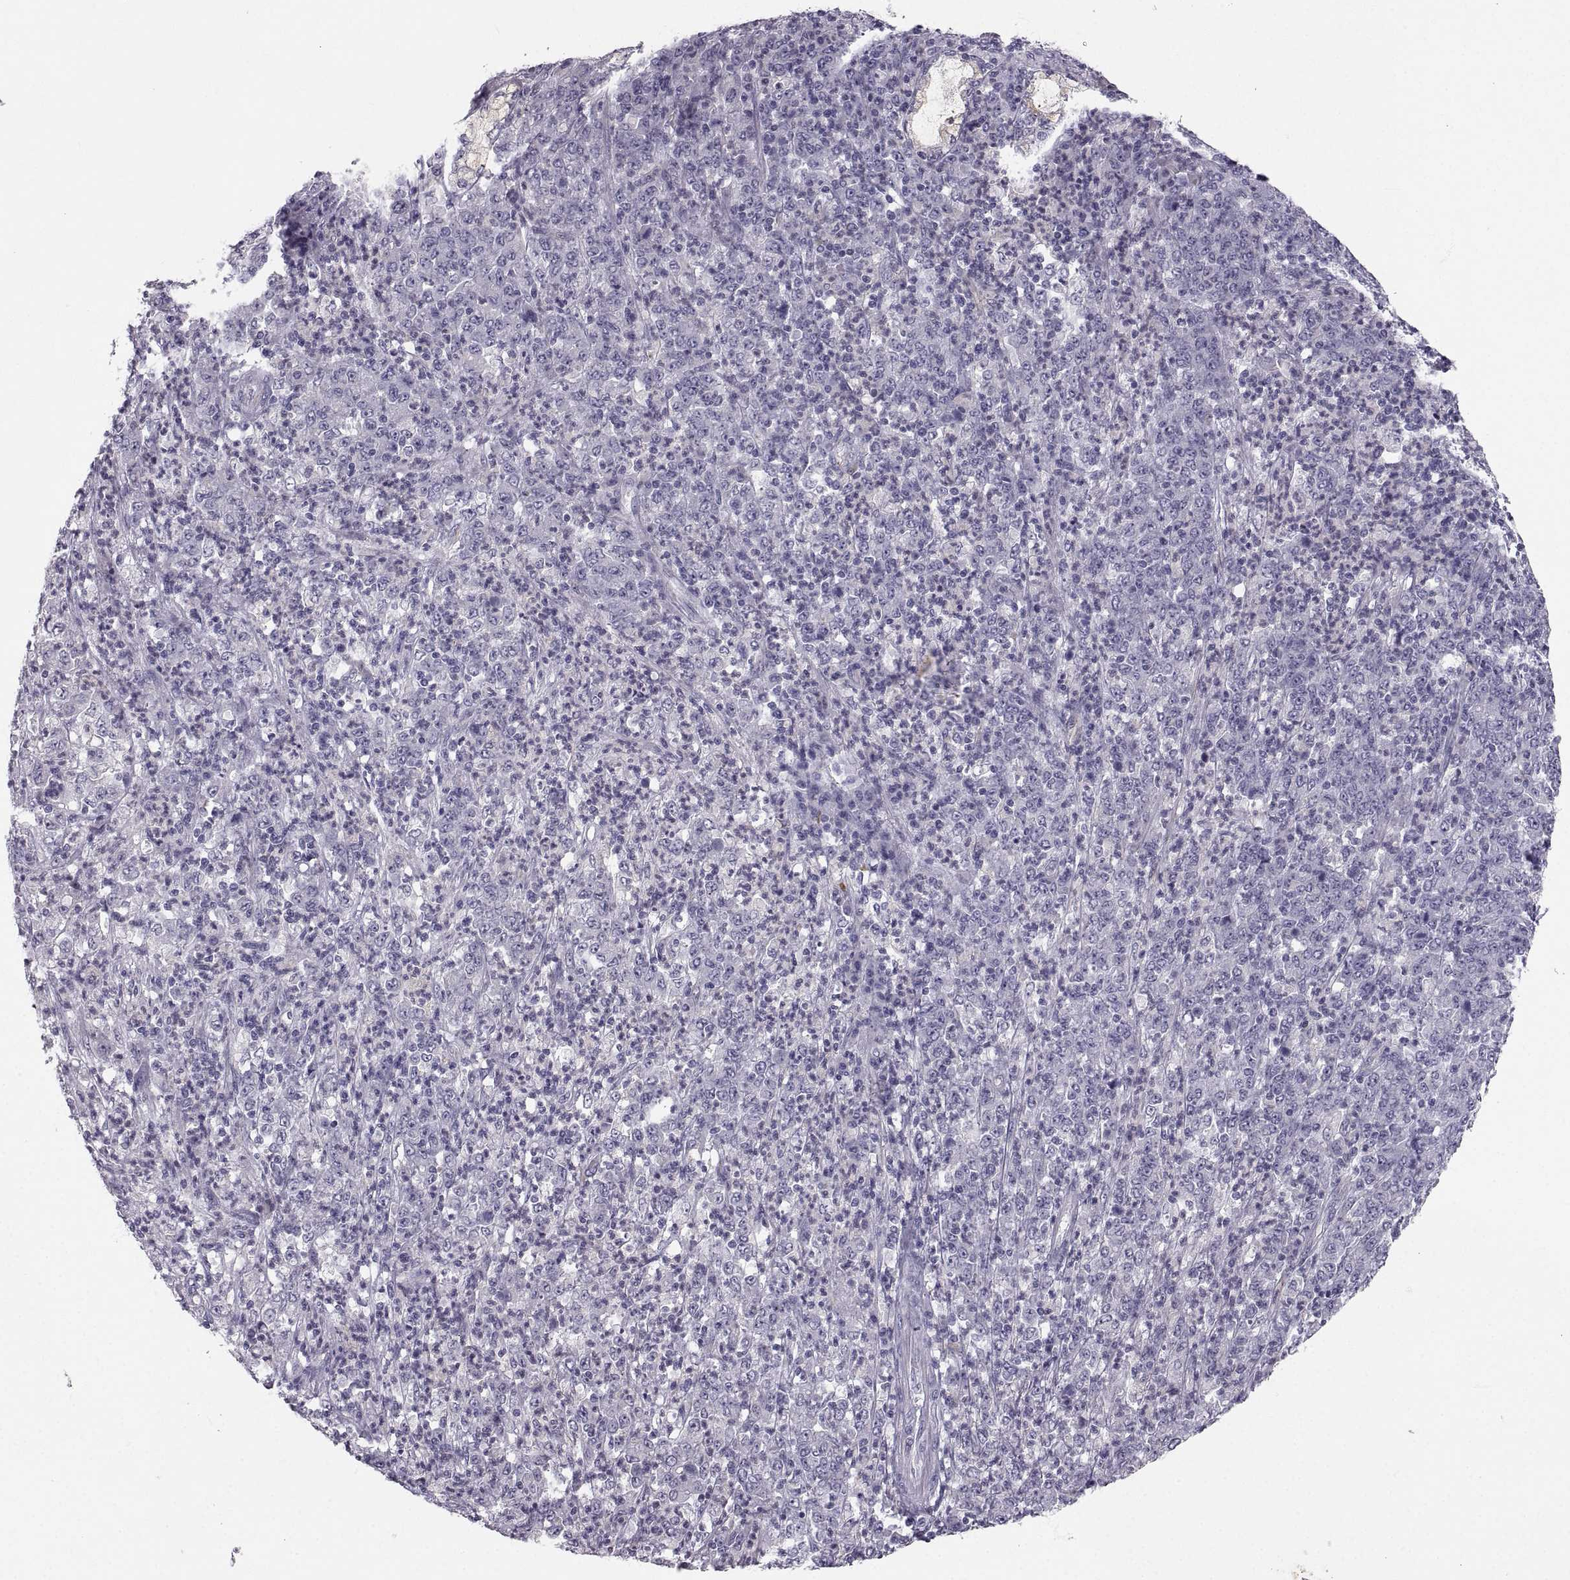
{"staining": {"intensity": "negative", "quantity": "none", "location": "none"}, "tissue": "stomach cancer", "cell_type": "Tumor cells", "image_type": "cancer", "snomed": [{"axis": "morphology", "description": "Adenocarcinoma, NOS"}, {"axis": "topography", "description": "Stomach, lower"}], "caption": "The image demonstrates no significant positivity in tumor cells of stomach adenocarcinoma. (Brightfield microscopy of DAB (3,3'-diaminobenzidine) immunohistochemistry (IHC) at high magnification).", "gene": "ZNF185", "patient": {"sex": "female", "age": 71}}